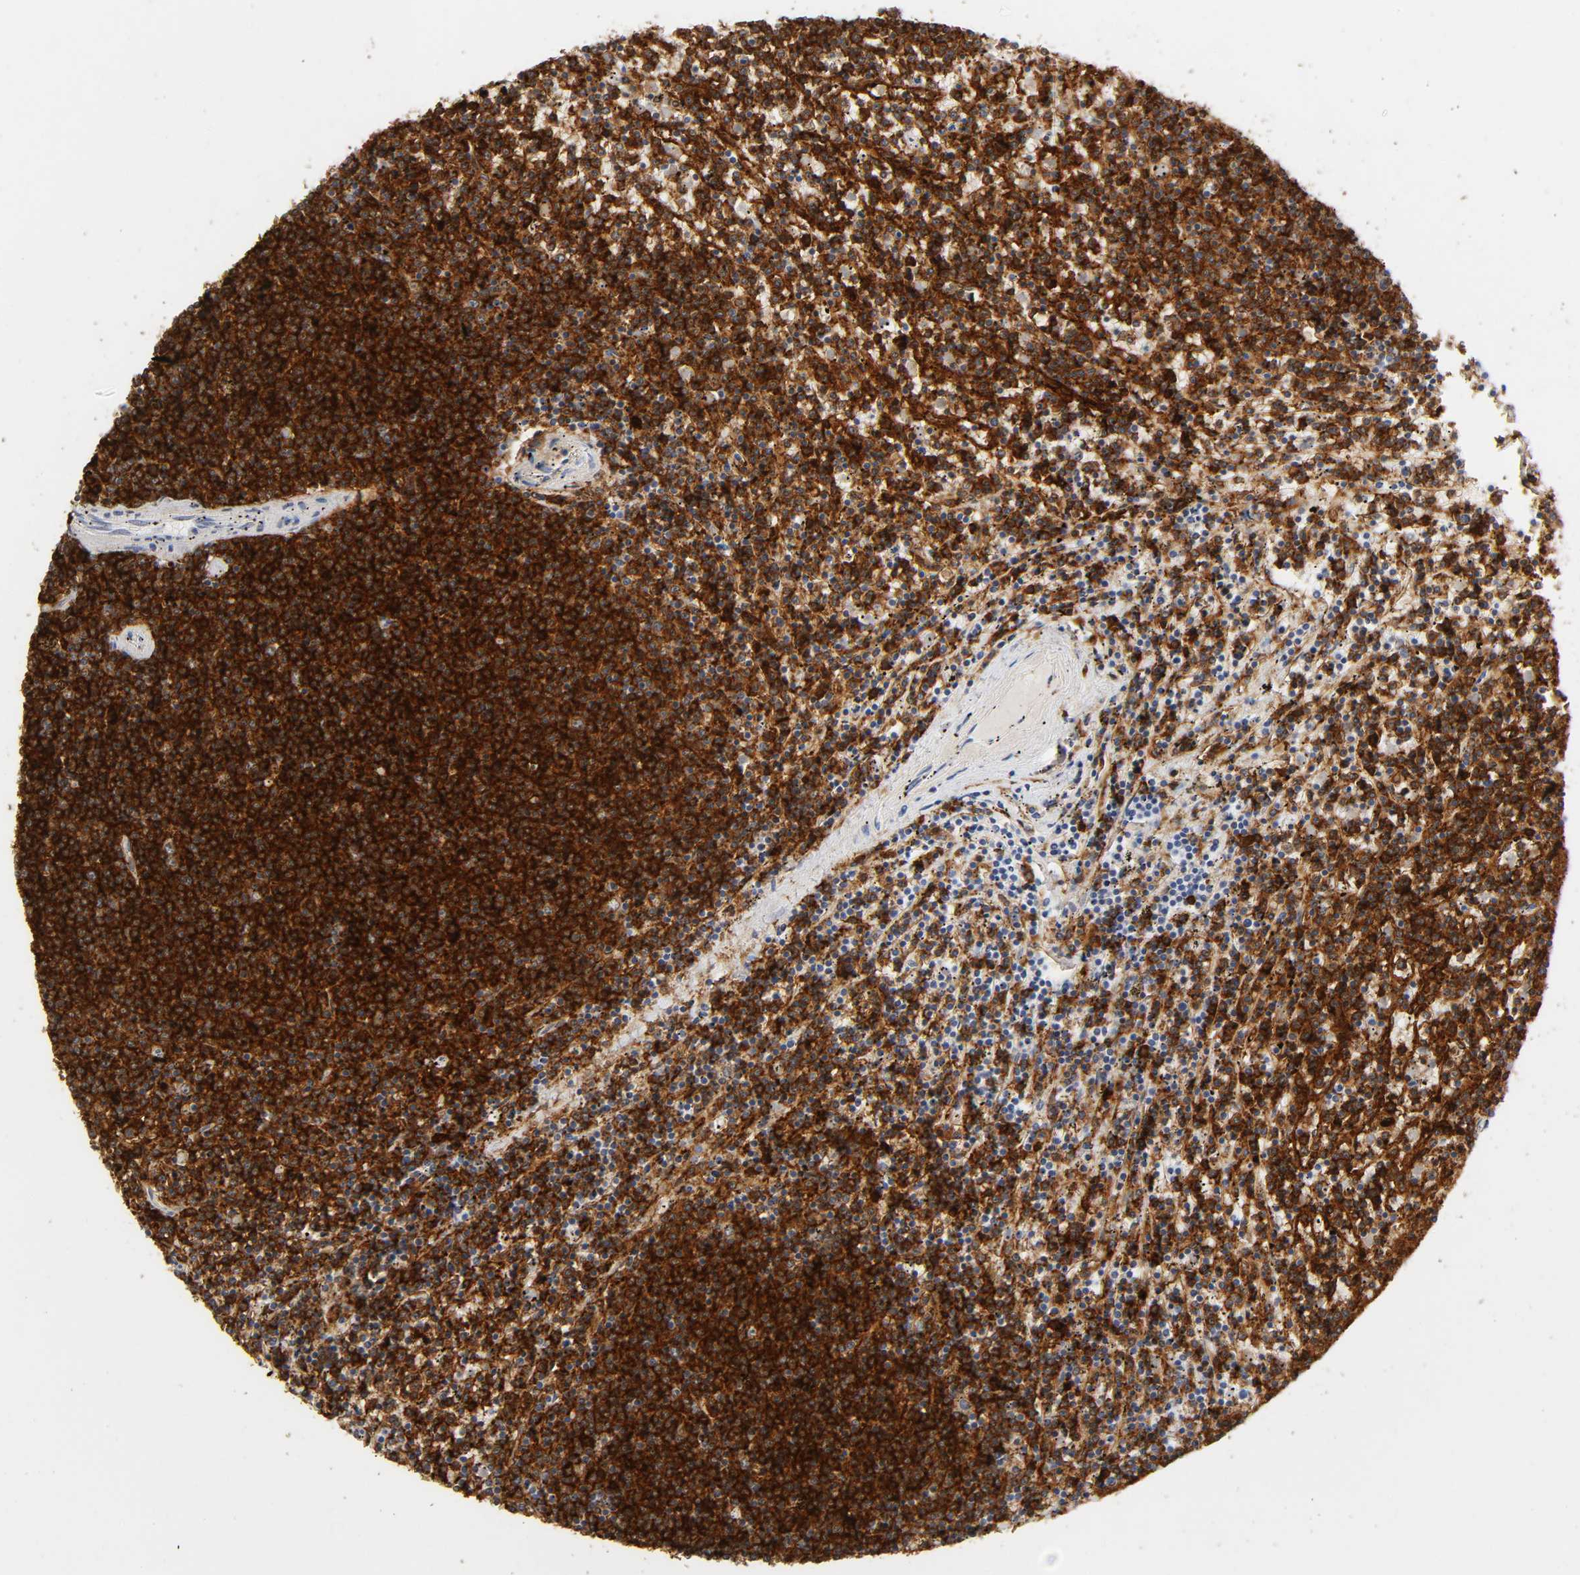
{"staining": {"intensity": "strong", "quantity": ">75%", "location": "cytoplasmic/membranous"}, "tissue": "lymphoma", "cell_type": "Tumor cells", "image_type": "cancer", "snomed": [{"axis": "morphology", "description": "Malignant lymphoma, non-Hodgkin's type, Low grade"}, {"axis": "topography", "description": "Spleen"}], "caption": "Immunohistochemical staining of human lymphoma shows strong cytoplasmic/membranous protein staining in approximately >75% of tumor cells. Nuclei are stained in blue.", "gene": "LYN", "patient": {"sex": "female", "age": 50}}